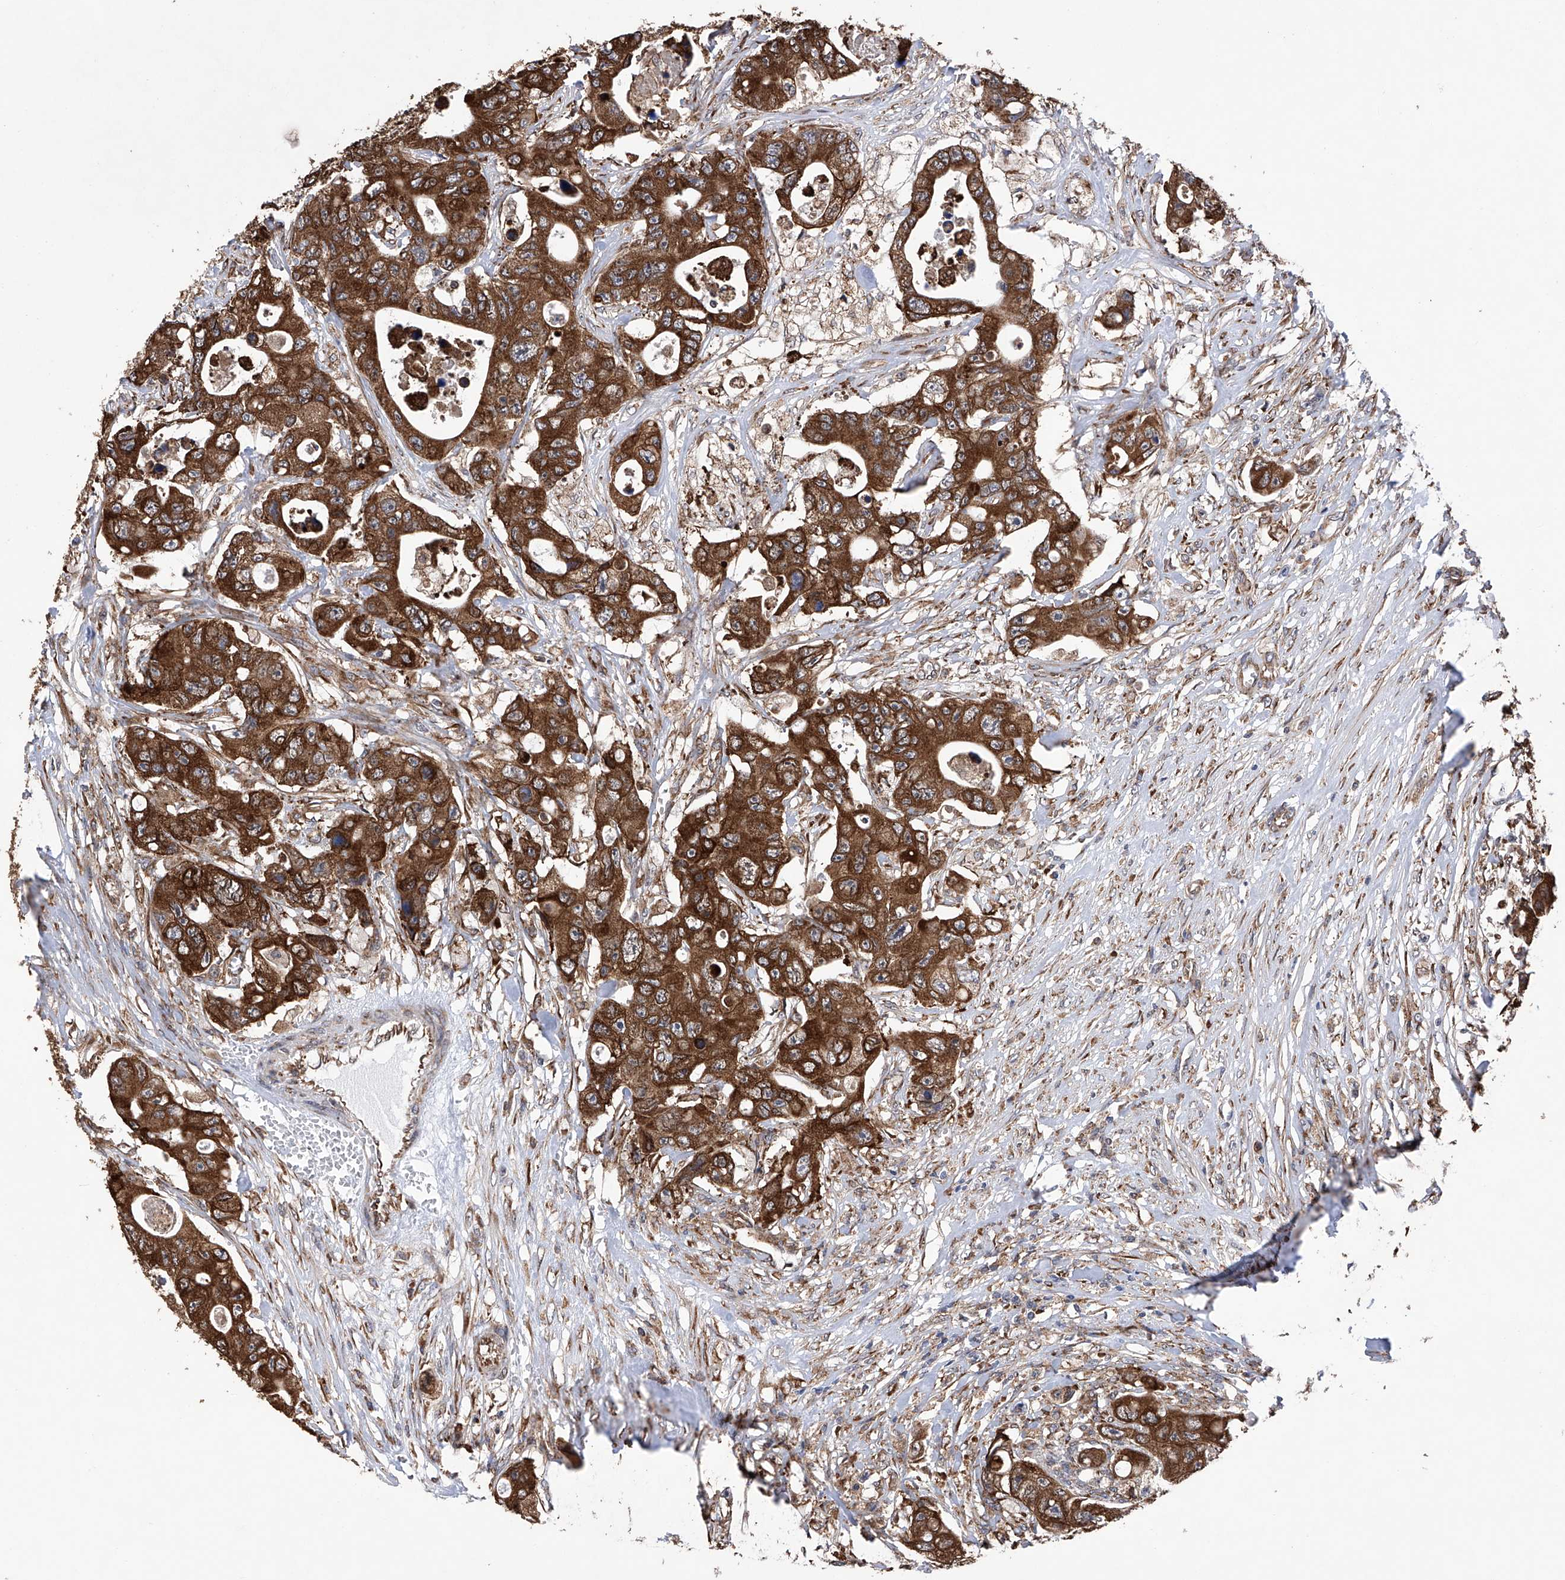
{"staining": {"intensity": "strong", "quantity": ">75%", "location": "cytoplasmic/membranous"}, "tissue": "colorectal cancer", "cell_type": "Tumor cells", "image_type": "cancer", "snomed": [{"axis": "morphology", "description": "Adenocarcinoma, NOS"}, {"axis": "topography", "description": "Colon"}], "caption": "Immunohistochemistry photomicrograph of human colorectal adenocarcinoma stained for a protein (brown), which reveals high levels of strong cytoplasmic/membranous positivity in approximately >75% of tumor cells.", "gene": "DNAH8", "patient": {"sex": "female", "age": 46}}